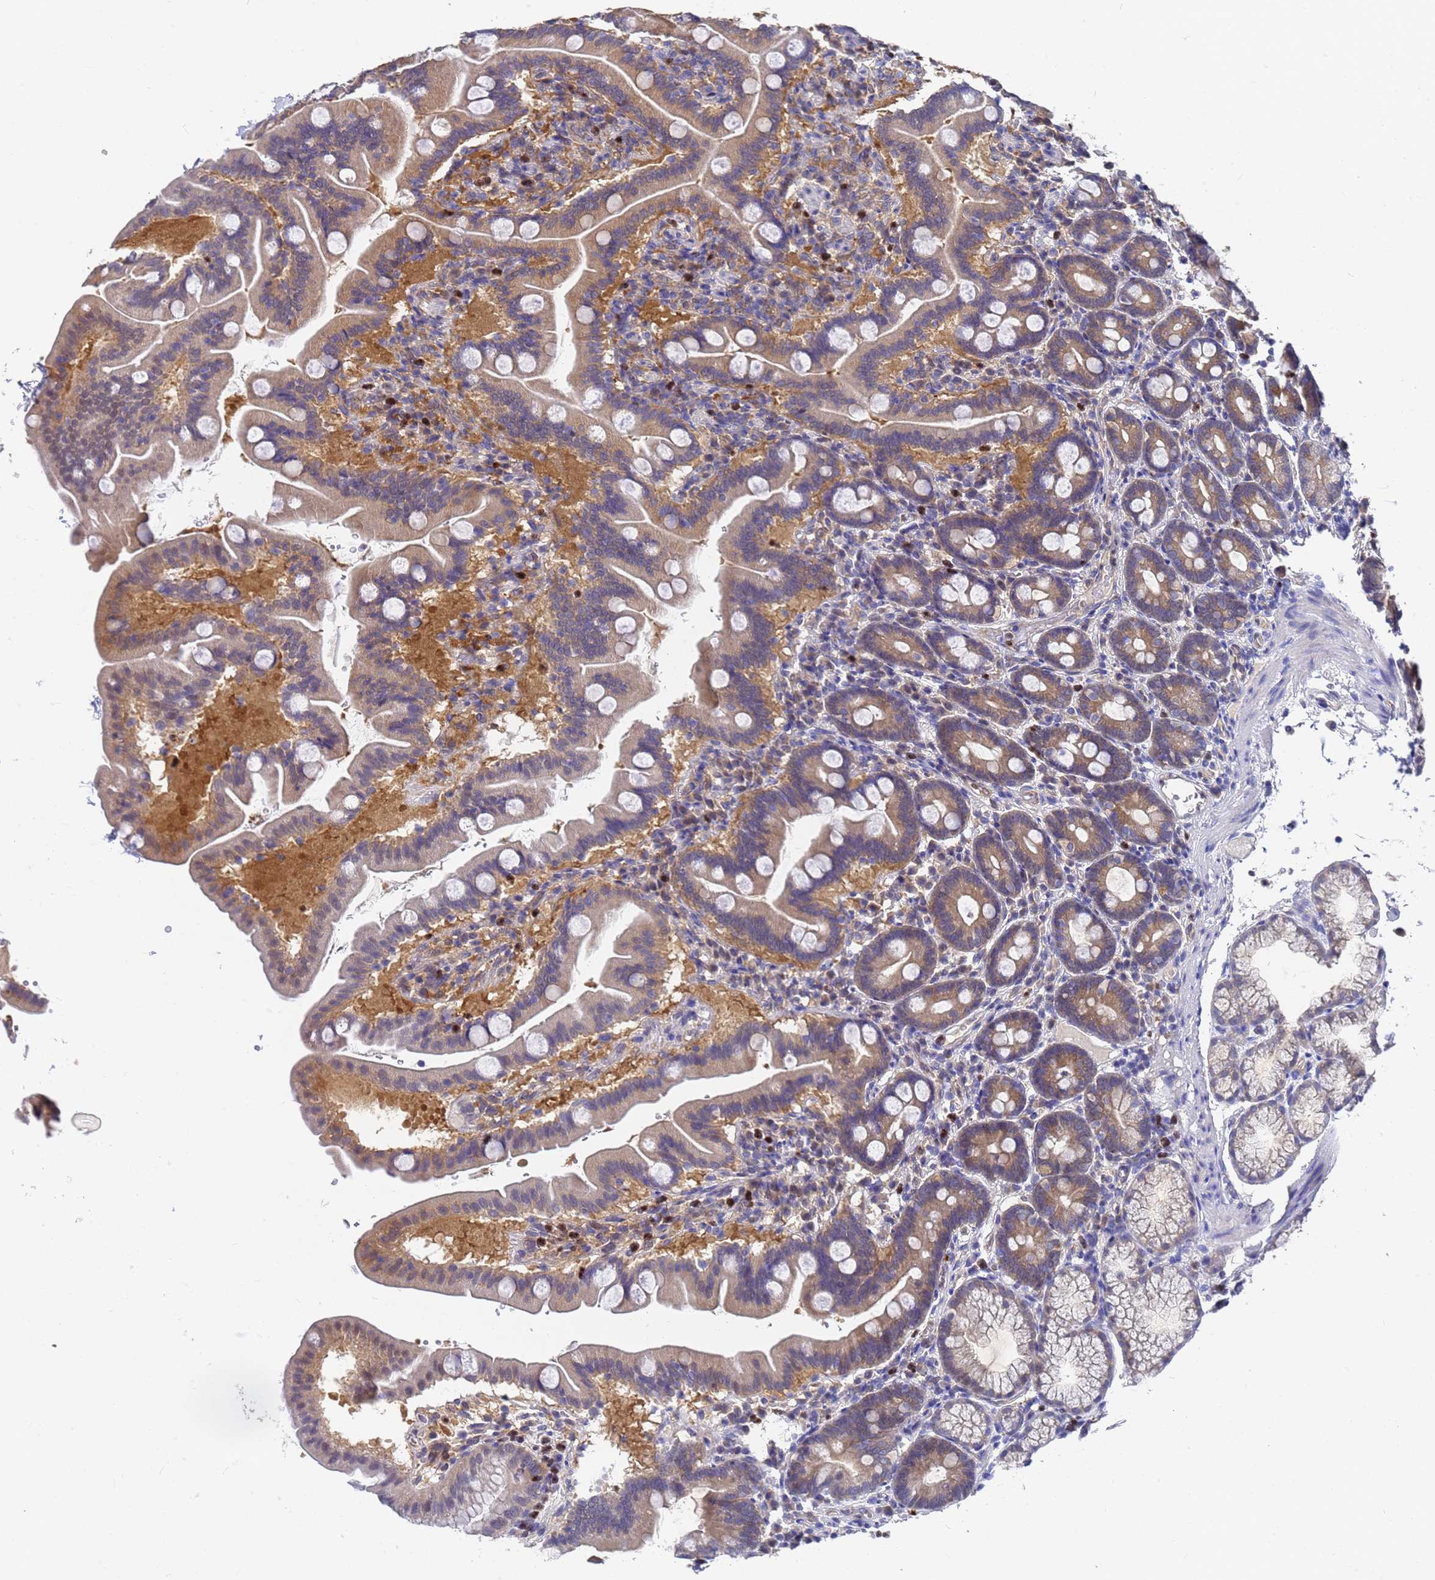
{"staining": {"intensity": "moderate", "quantity": "25%-75%", "location": "cytoplasmic/membranous"}, "tissue": "duodenum", "cell_type": "Glandular cells", "image_type": "normal", "snomed": [{"axis": "morphology", "description": "Normal tissue, NOS"}, {"axis": "topography", "description": "Duodenum"}], "caption": "Protein analysis of unremarkable duodenum reveals moderate cytoplasmic/membranous positivity in about 25%-75% of glandular cells. (brown staining indicates protein expression, while blue staining denotes nuclei).", "gene": "SLC35E2B", "patient": {"sex": "male", "age": 54}}